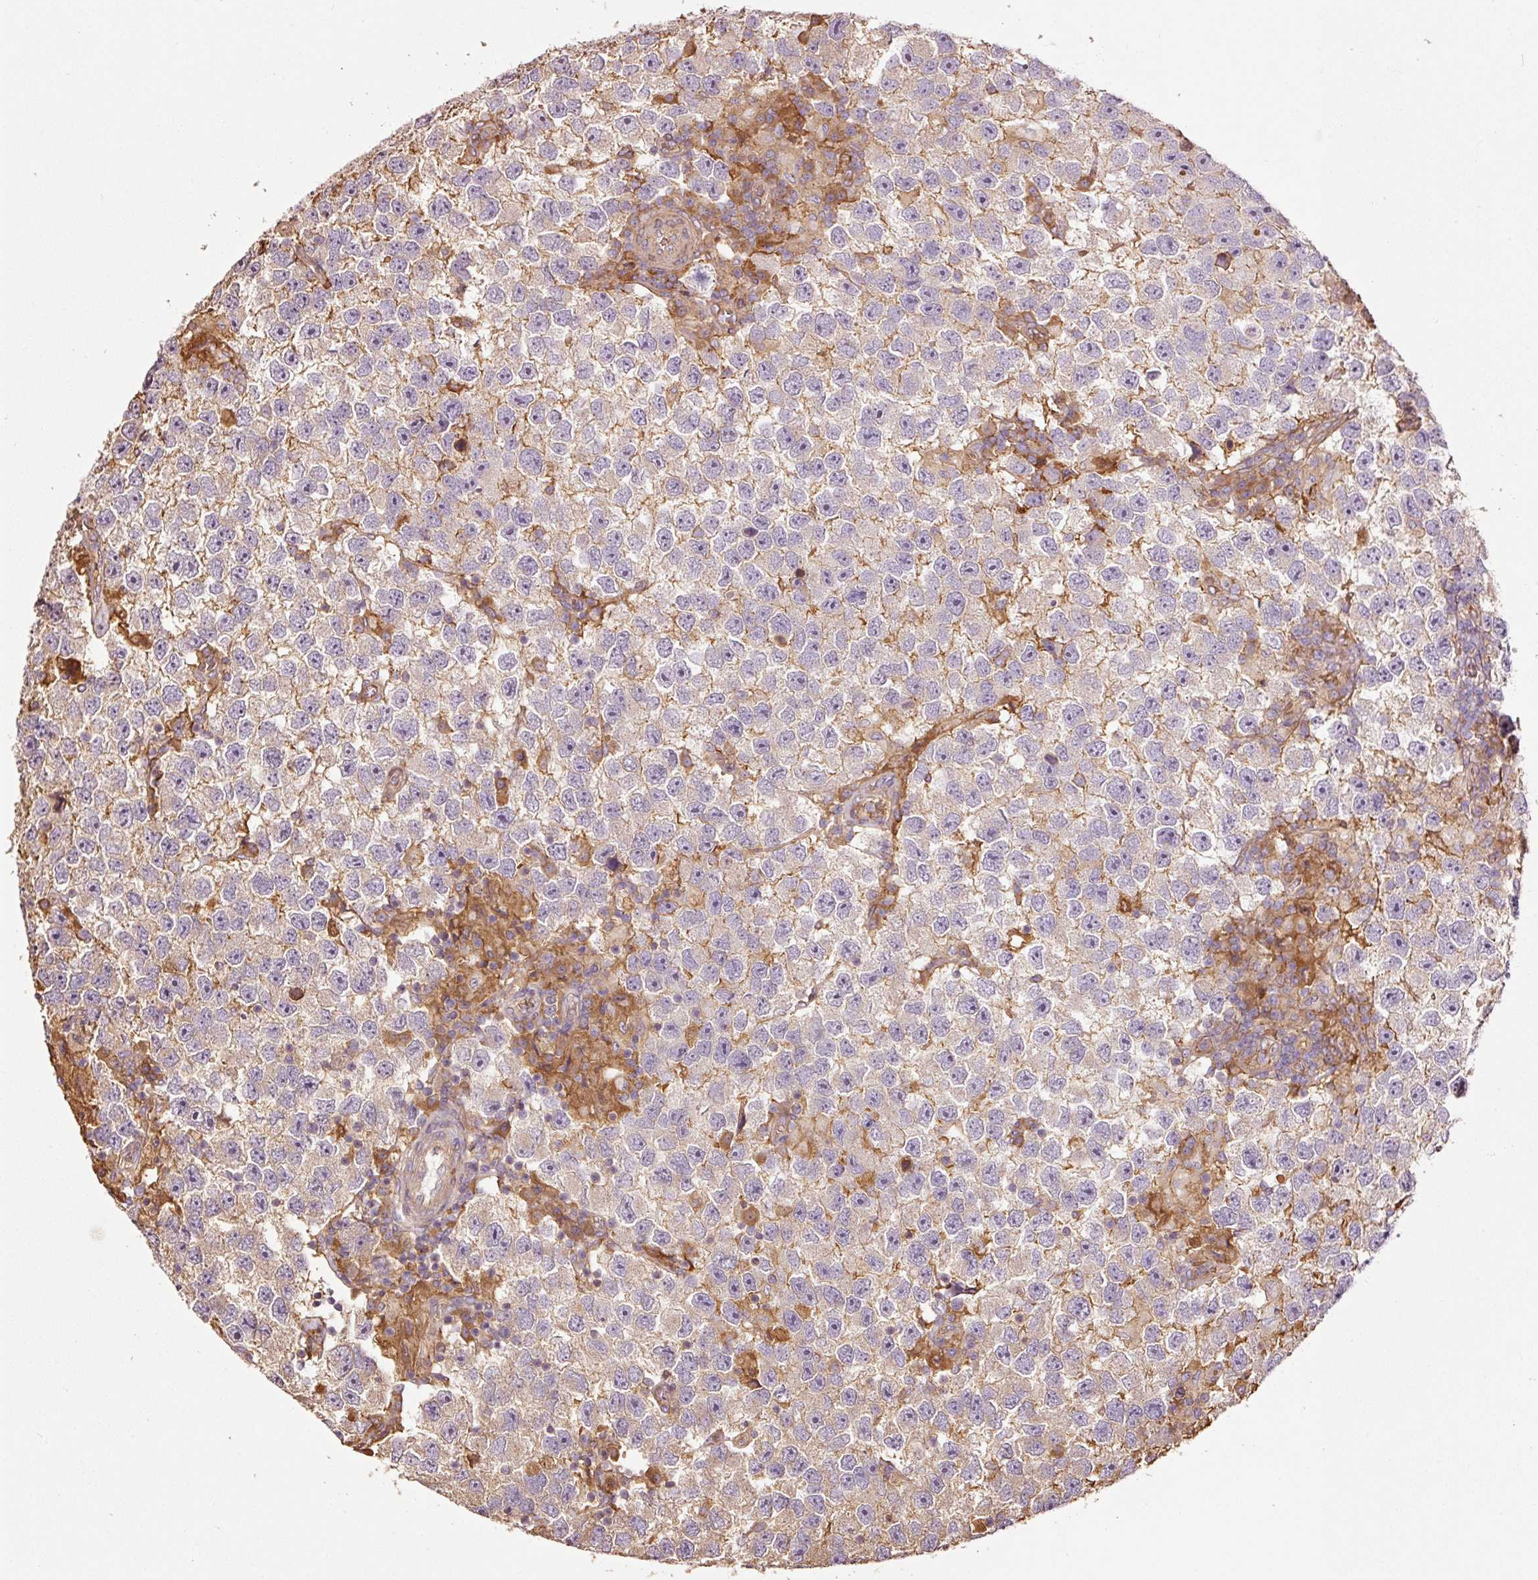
{"staining": {"intensity": "weak", "quantity": "<25%", "location": "cytoplasmic/membranous"}, "tissue": "testis cancer", "cell_type": "Tumor cells", "image_type": "cancer", "snomed": [{"axis": "morphology", "description": "Seminoma, NOS"}, {"axis": "topography", "description": "Testis"}], "caption": "Histopathology image shows no significant protein staining in tumor cells of testis cancer (seminoma). (DAB (3,3'-diaminobenzidine) IHC visualized using brightfield microscopy, high magnification).", "gene": "NID2", "patient": {"sex": "male", "age": 26}}